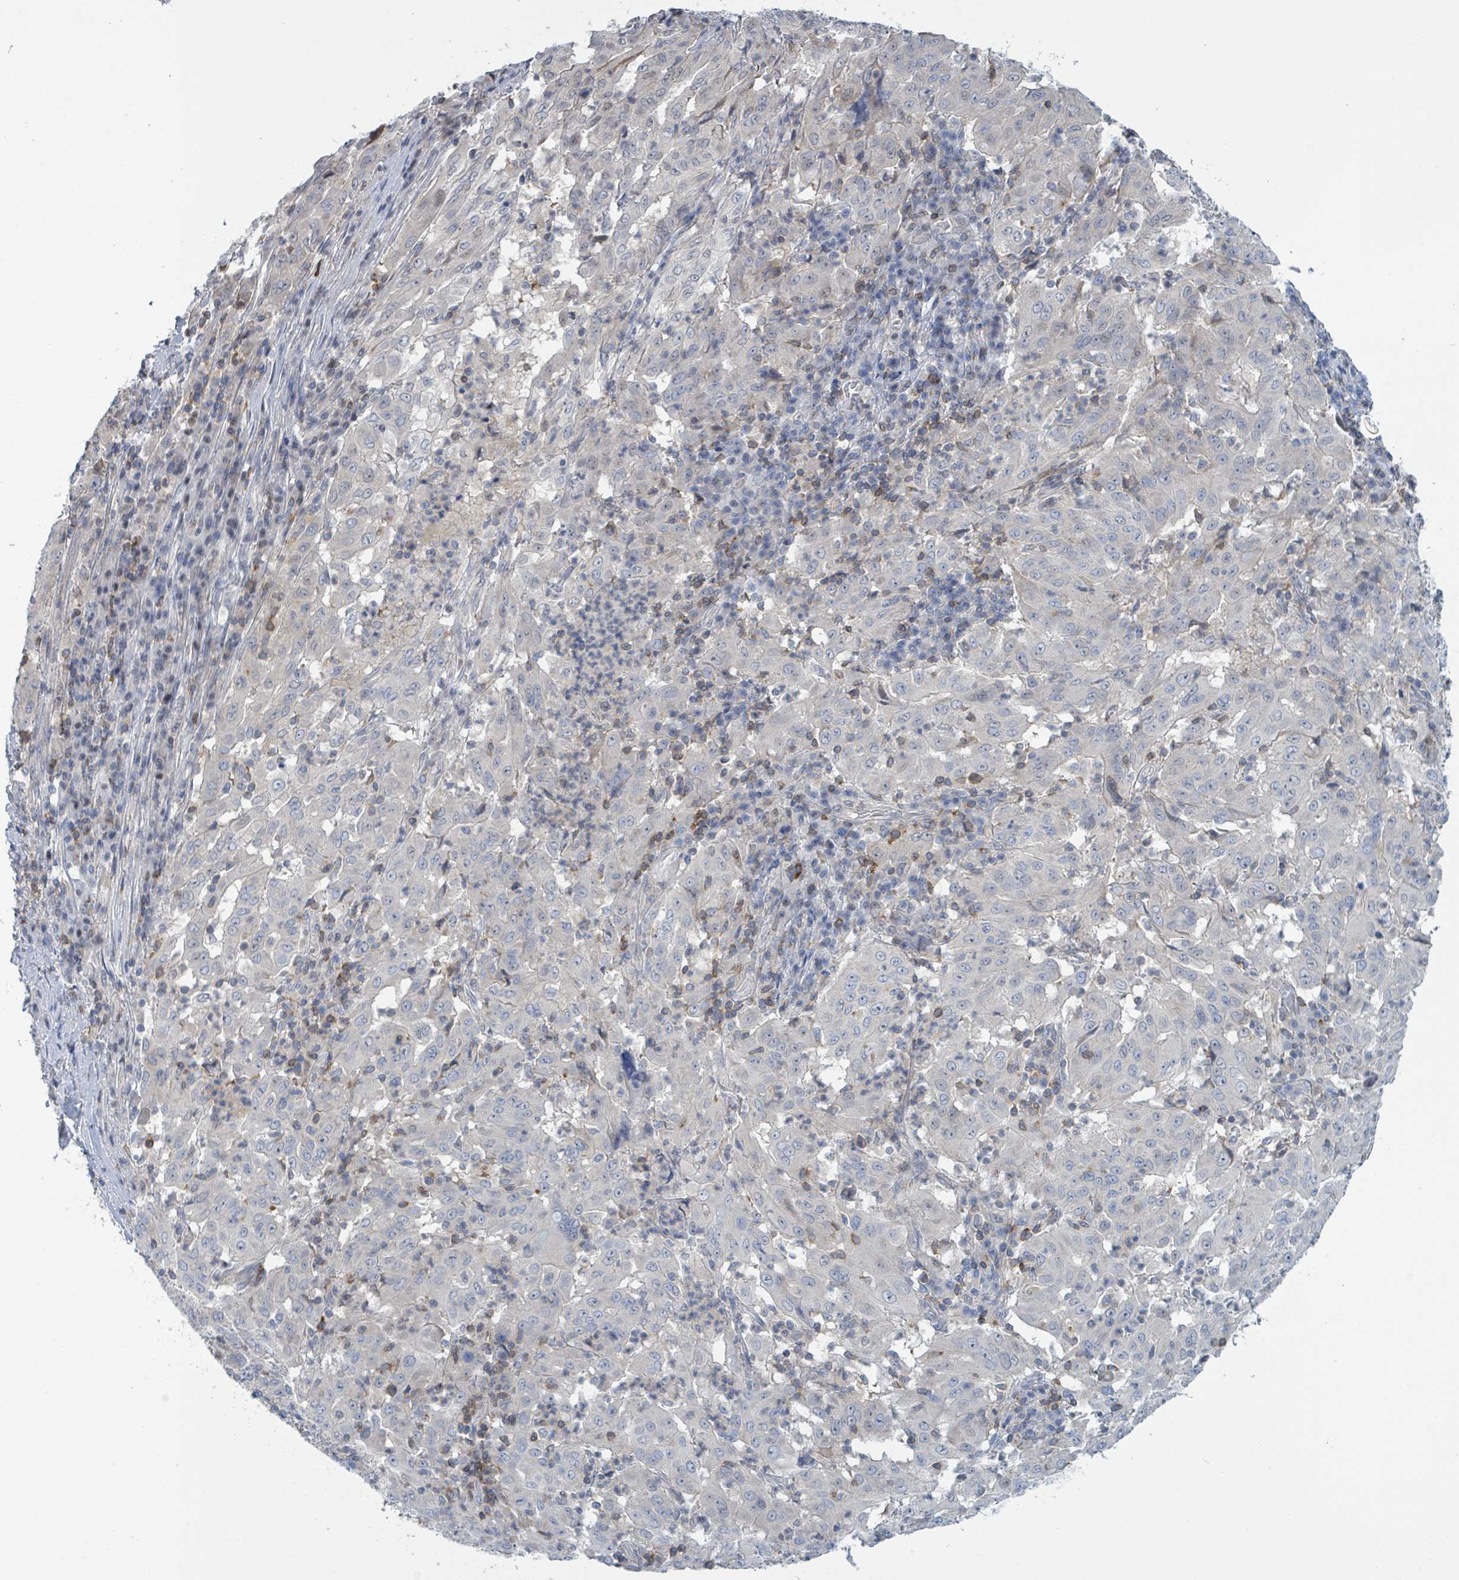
{"staining": {"intensity": "negative", "quantity": "none", "location": "none"}, "tissue": "pancreatic cancer", "cell_type": "Tumor cells", "image_type": "cancer", "snomed": [{"axis": "morphology", "description": "Adenocarcinoma, NOS"}, {"axis": "topography", "description": "Pancreas"}], "caption": "The photomicrograph exhibits no significant staining in tumor cells of pancreatic cancer (adenocarcinoma).", "gene": "DGKZ", "patient": {"sex": "male", "age": 63}}